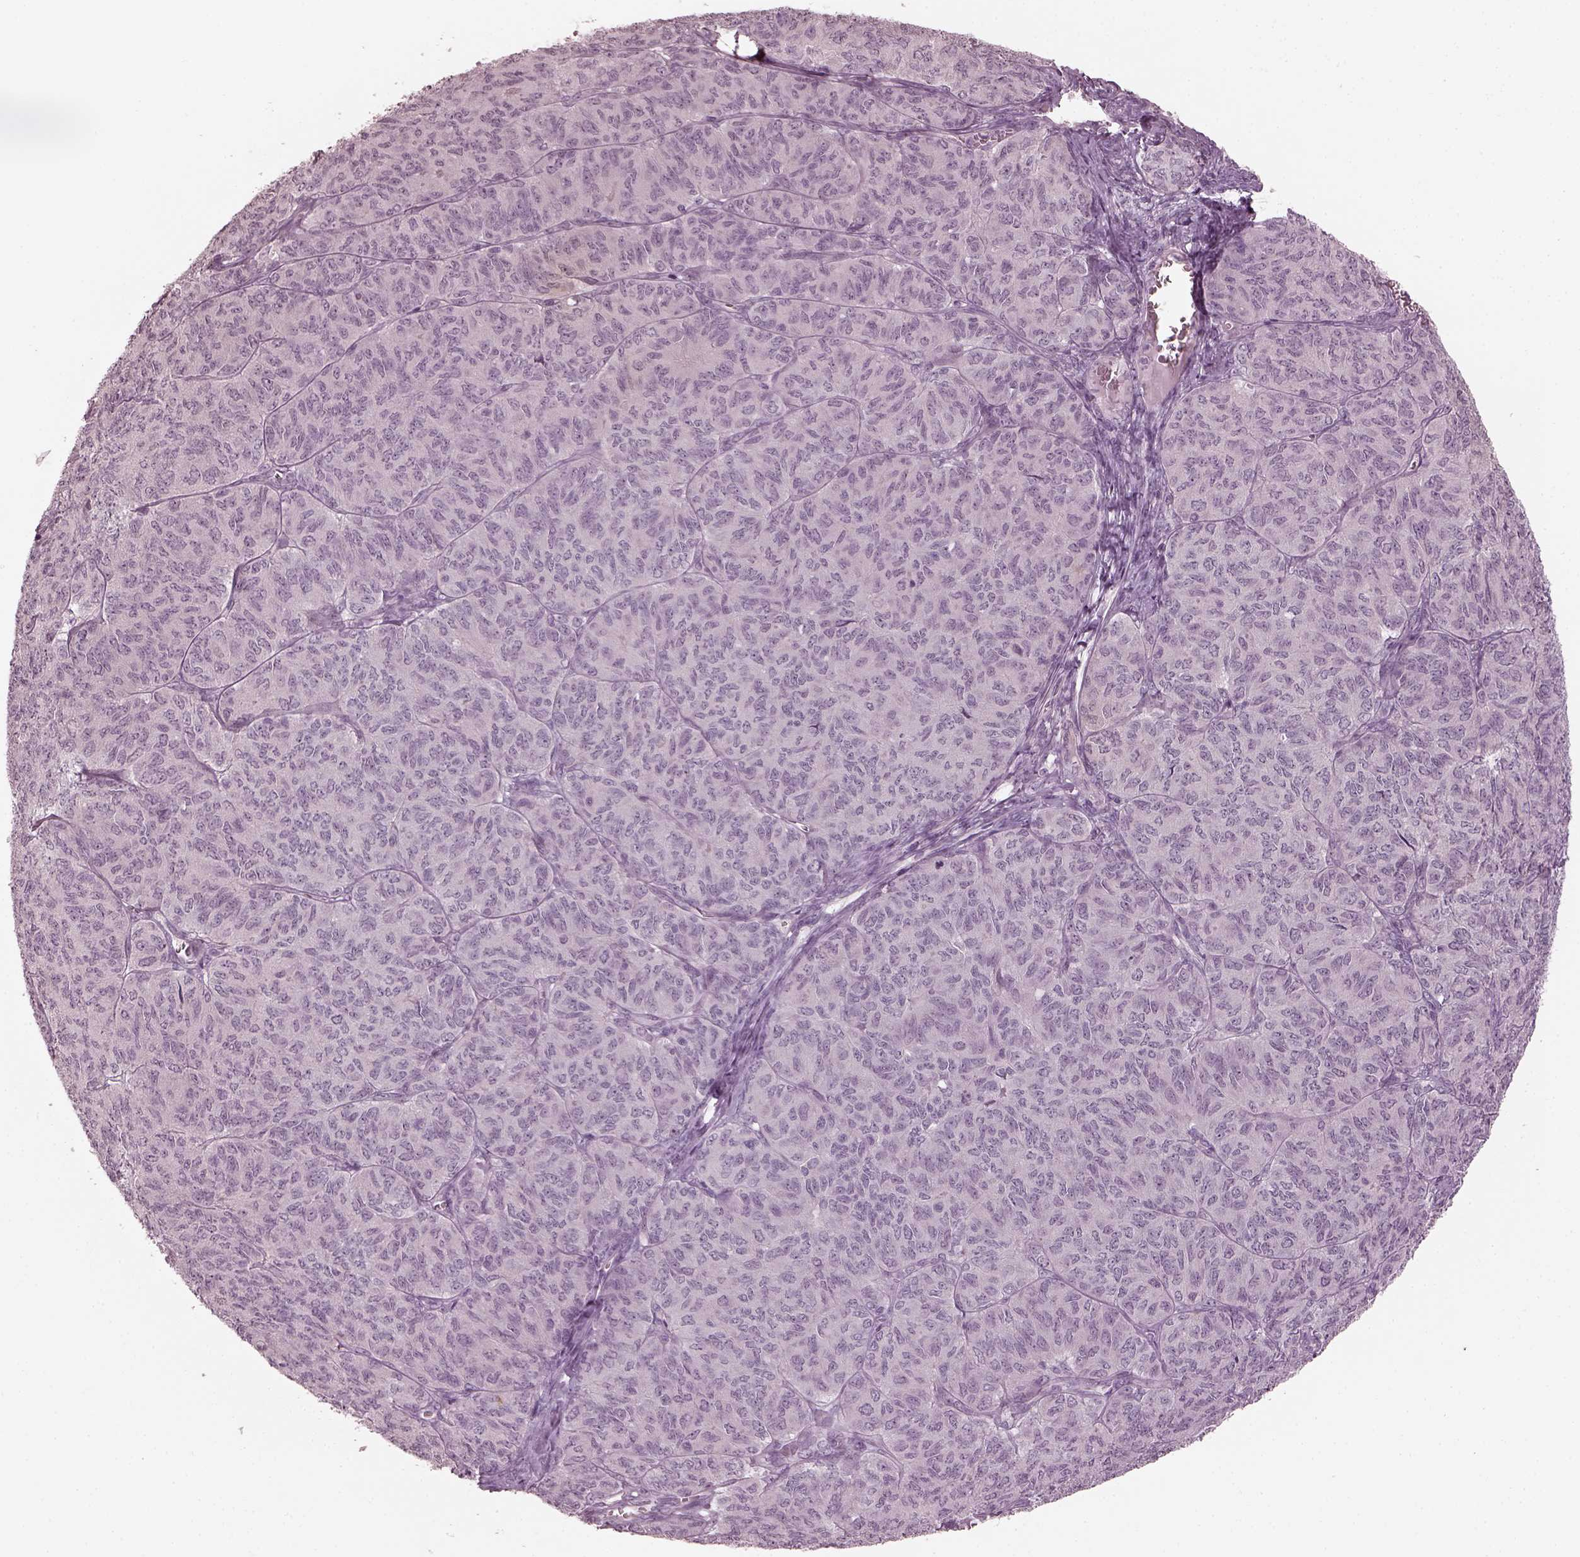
{"staining": {"intensity": "negative", "quantity": "none", "location": "none"}, "tissue": "ovarian cancer", "cell_type": "Tumor cells", "image_type": "cancer", "snomed": [{"axis": "morphology", "description": "Carcinoma, endometroid"}, {"axis": "topography", "description": "Ovary"}], "caption": "Human ovarian endometroid carcinoma stained for a protein using IHC exhibits no staining in tumor cells.", "gene": "OPTC", "patient": {"sex": "female", "age": 80}}